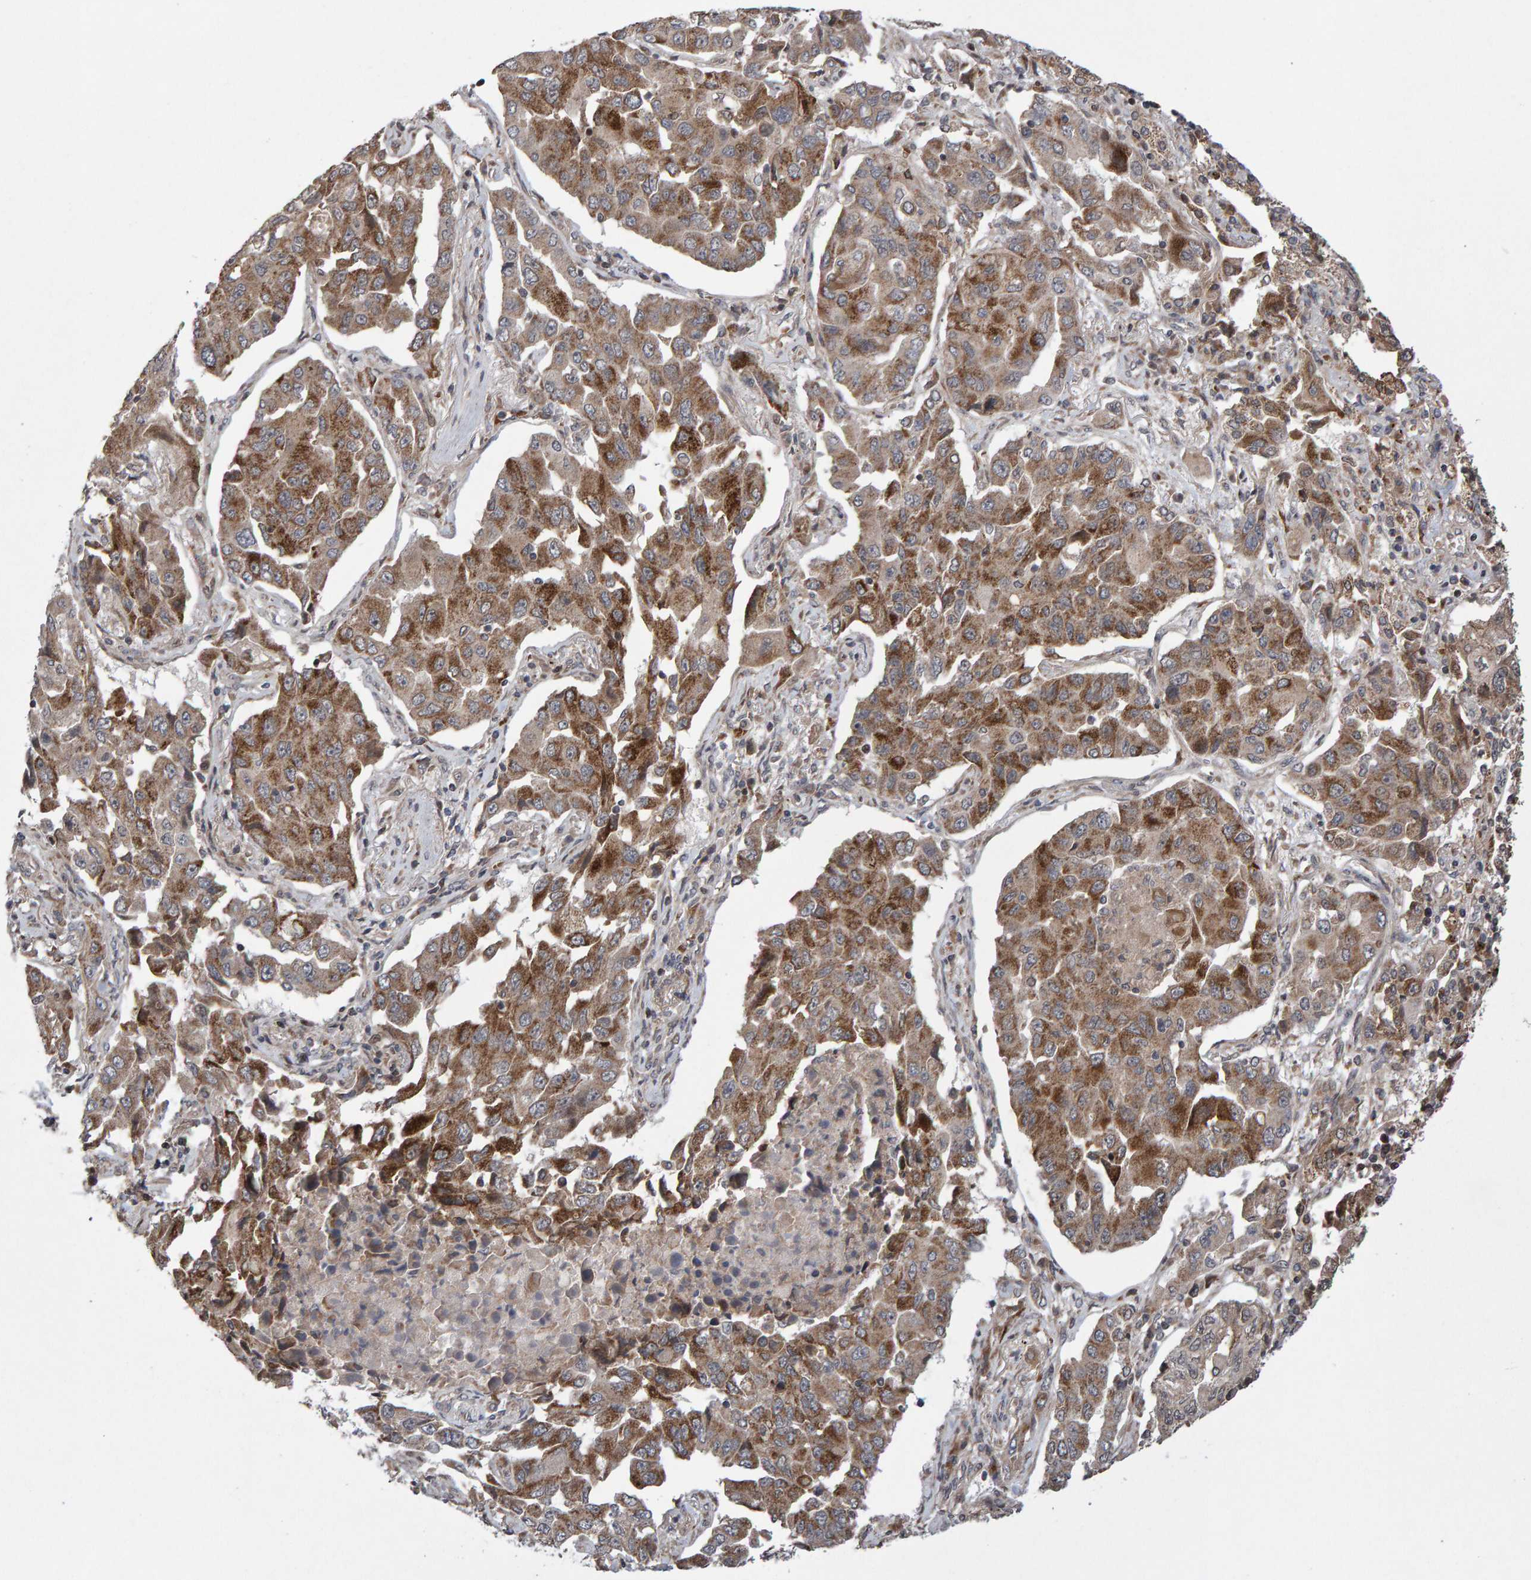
{"staining": {"intensity": "moderate", "quantity": ">75%", "location": "cytoplasmic/membranous"}, "tissue": "lung cancer", "cell_type": "Tumor cells", "image_type": "cancer", "snomed": [{"axis": "morphology", "description": "Adenocarcinoma, NOS"}, {"axis": "topography", "description": "Lung"}], "caption": "A brown stain labels moderate cytoplasmic/membranous expression of a protein in lung cancer (adenocarcinoma) tumor cells. (Stains: DAB in brown, nuclei in blue, Microscopy: brightfield microscopy at high magnification).", "gene": "PECR", "patient": {"sex": "female", "age": 65}}